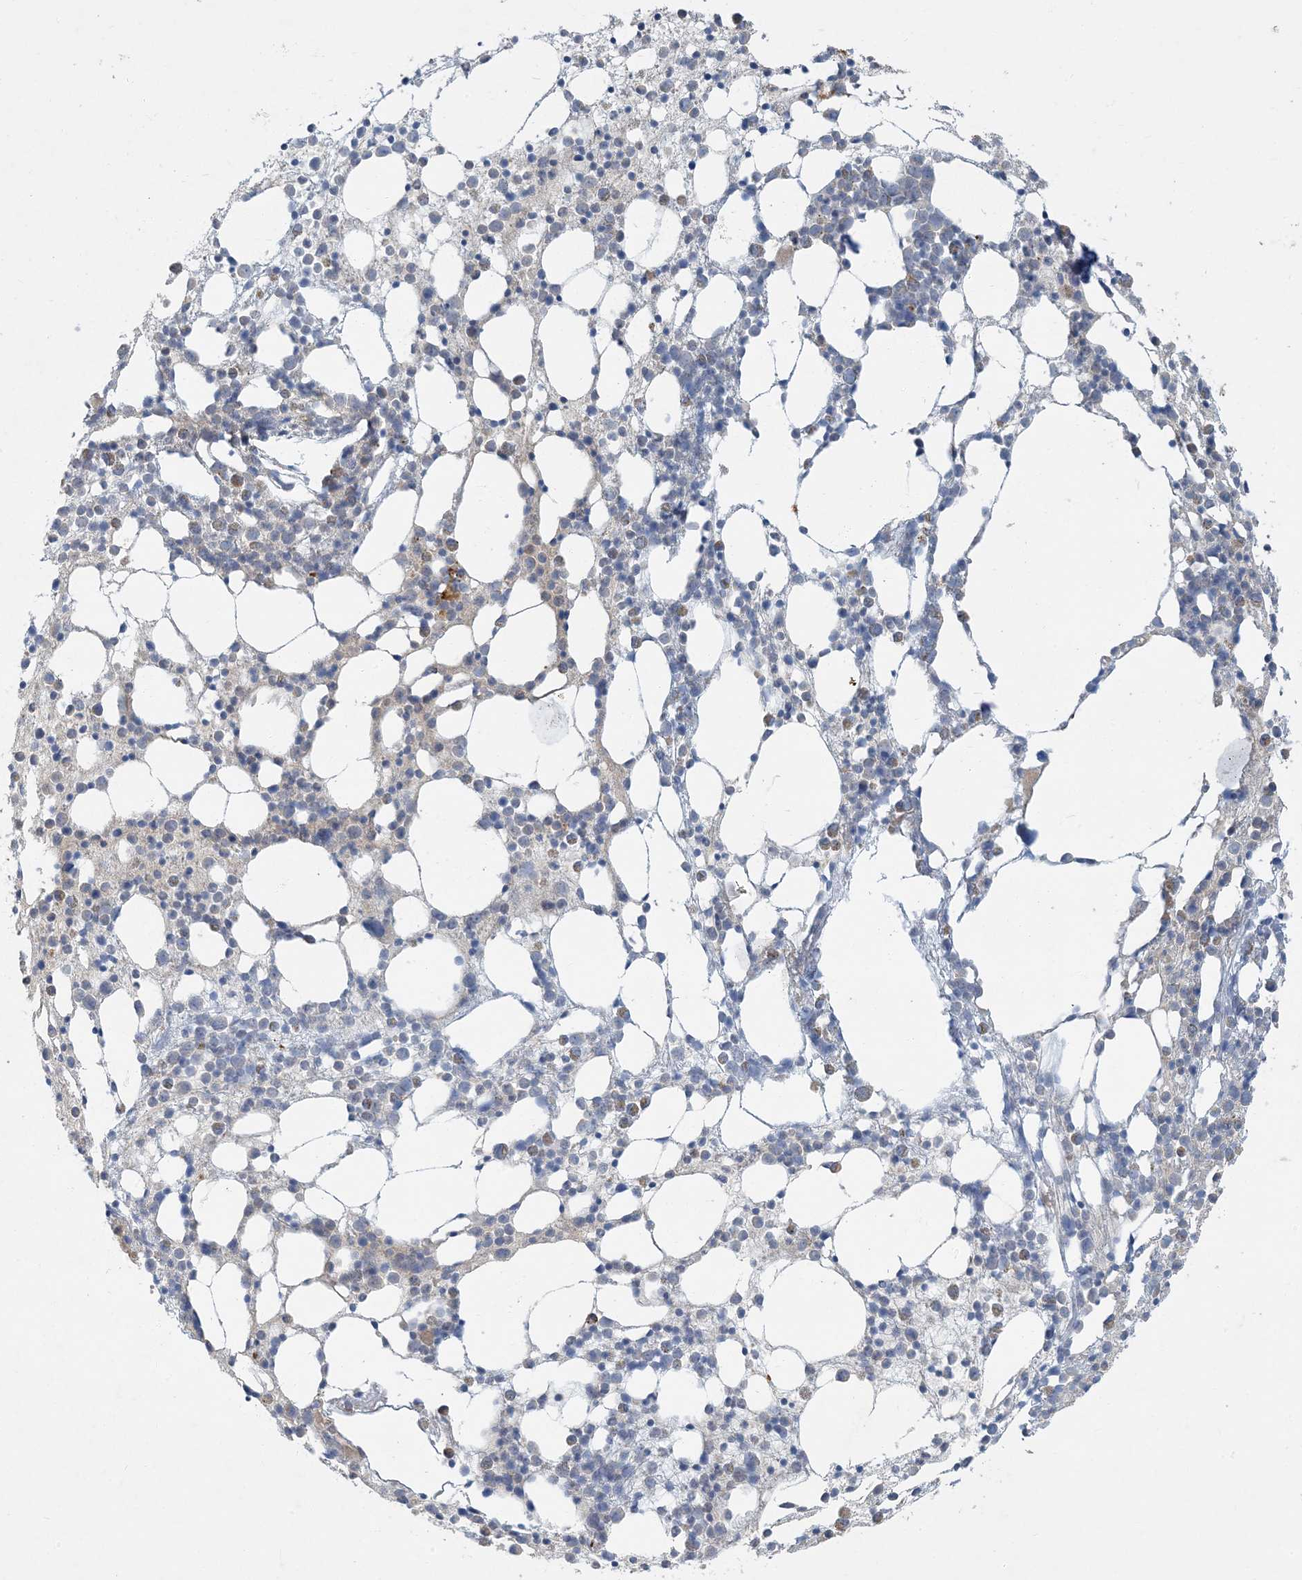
{"staining": {"intensity": "strong", "quantity": "<25%", "location": "cytoplasmic/membranous,nuclear"}, "tissue": "bone marrow", "cell_type": "Hematopoietic cells", "image_type": "normal", "snomed": [{"axis": "morphology", "description": "Normal tissue, NOS"}, {"axis": "topography", "description": "Bone marrow"}], "caption": "Immunohistochemical staining of unremarkable bone marrow demonstrates strong cytoplasmic/membranous,nuclear protein staining in about <25% of hematopoietic cells. (Brightfield microscopy of DAB IHC at high magnification).", "gene": "LTN1", "patient": {"sex": "female", "age": 57}}